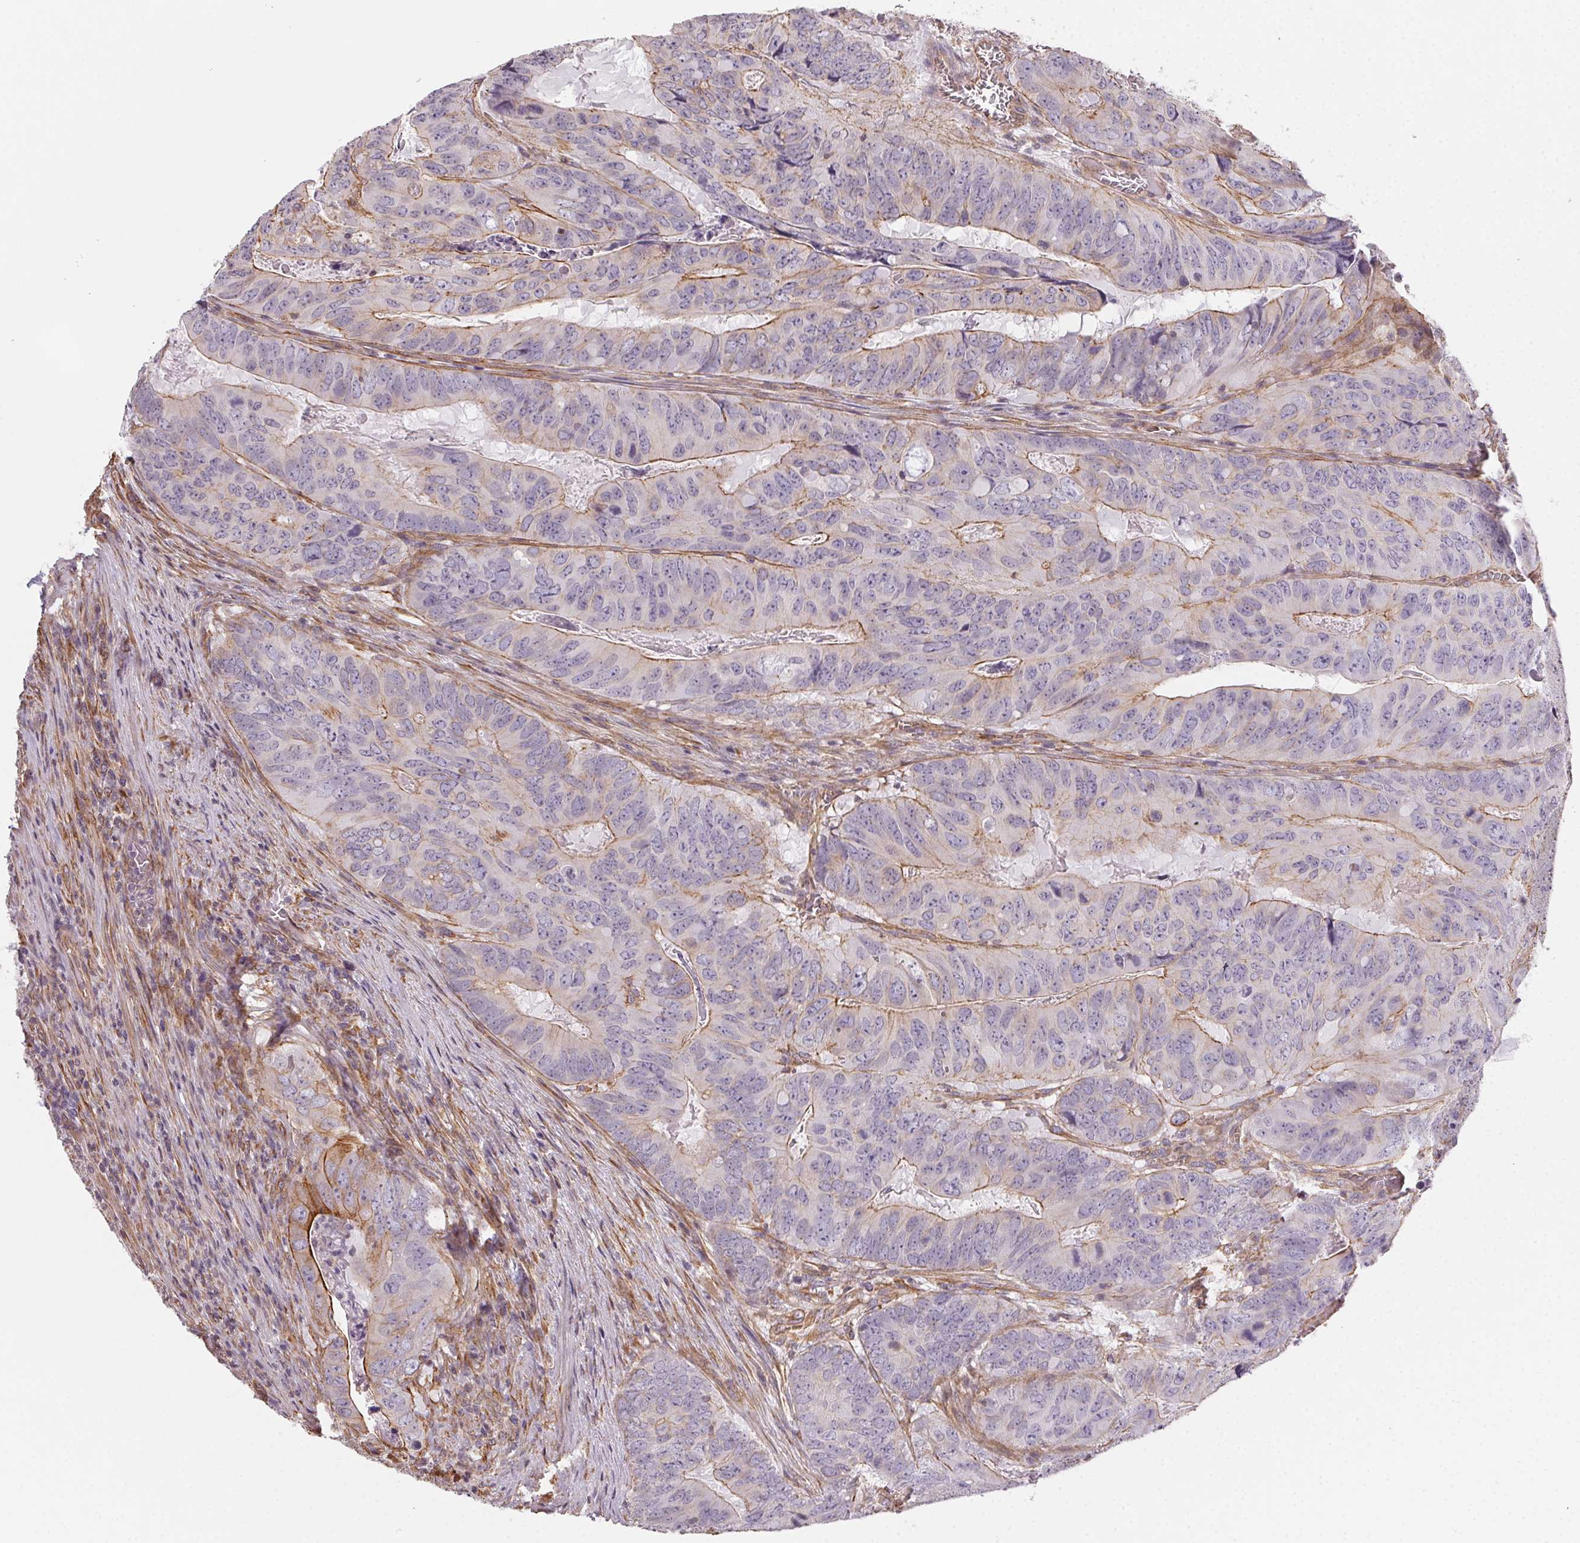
{"staining": {"intensity": "weak", "quantity": "<25%", "location": "cytoplasmic/membranous"}, "tissue": "colorectal cancer", "cell_type": "Tumor cells", "image_type": "cancer", "snomed": [{"axis": "morphology", "description": "Adenocarcinoma, NOS"}, {"axis": "topography", "description": "Colon"}], "caption": "Tumor cells show no significant protein positivity in colorectal cancer.", "gene": "PLA2G4F", "patient": {"sex": "male", "age": 79}}